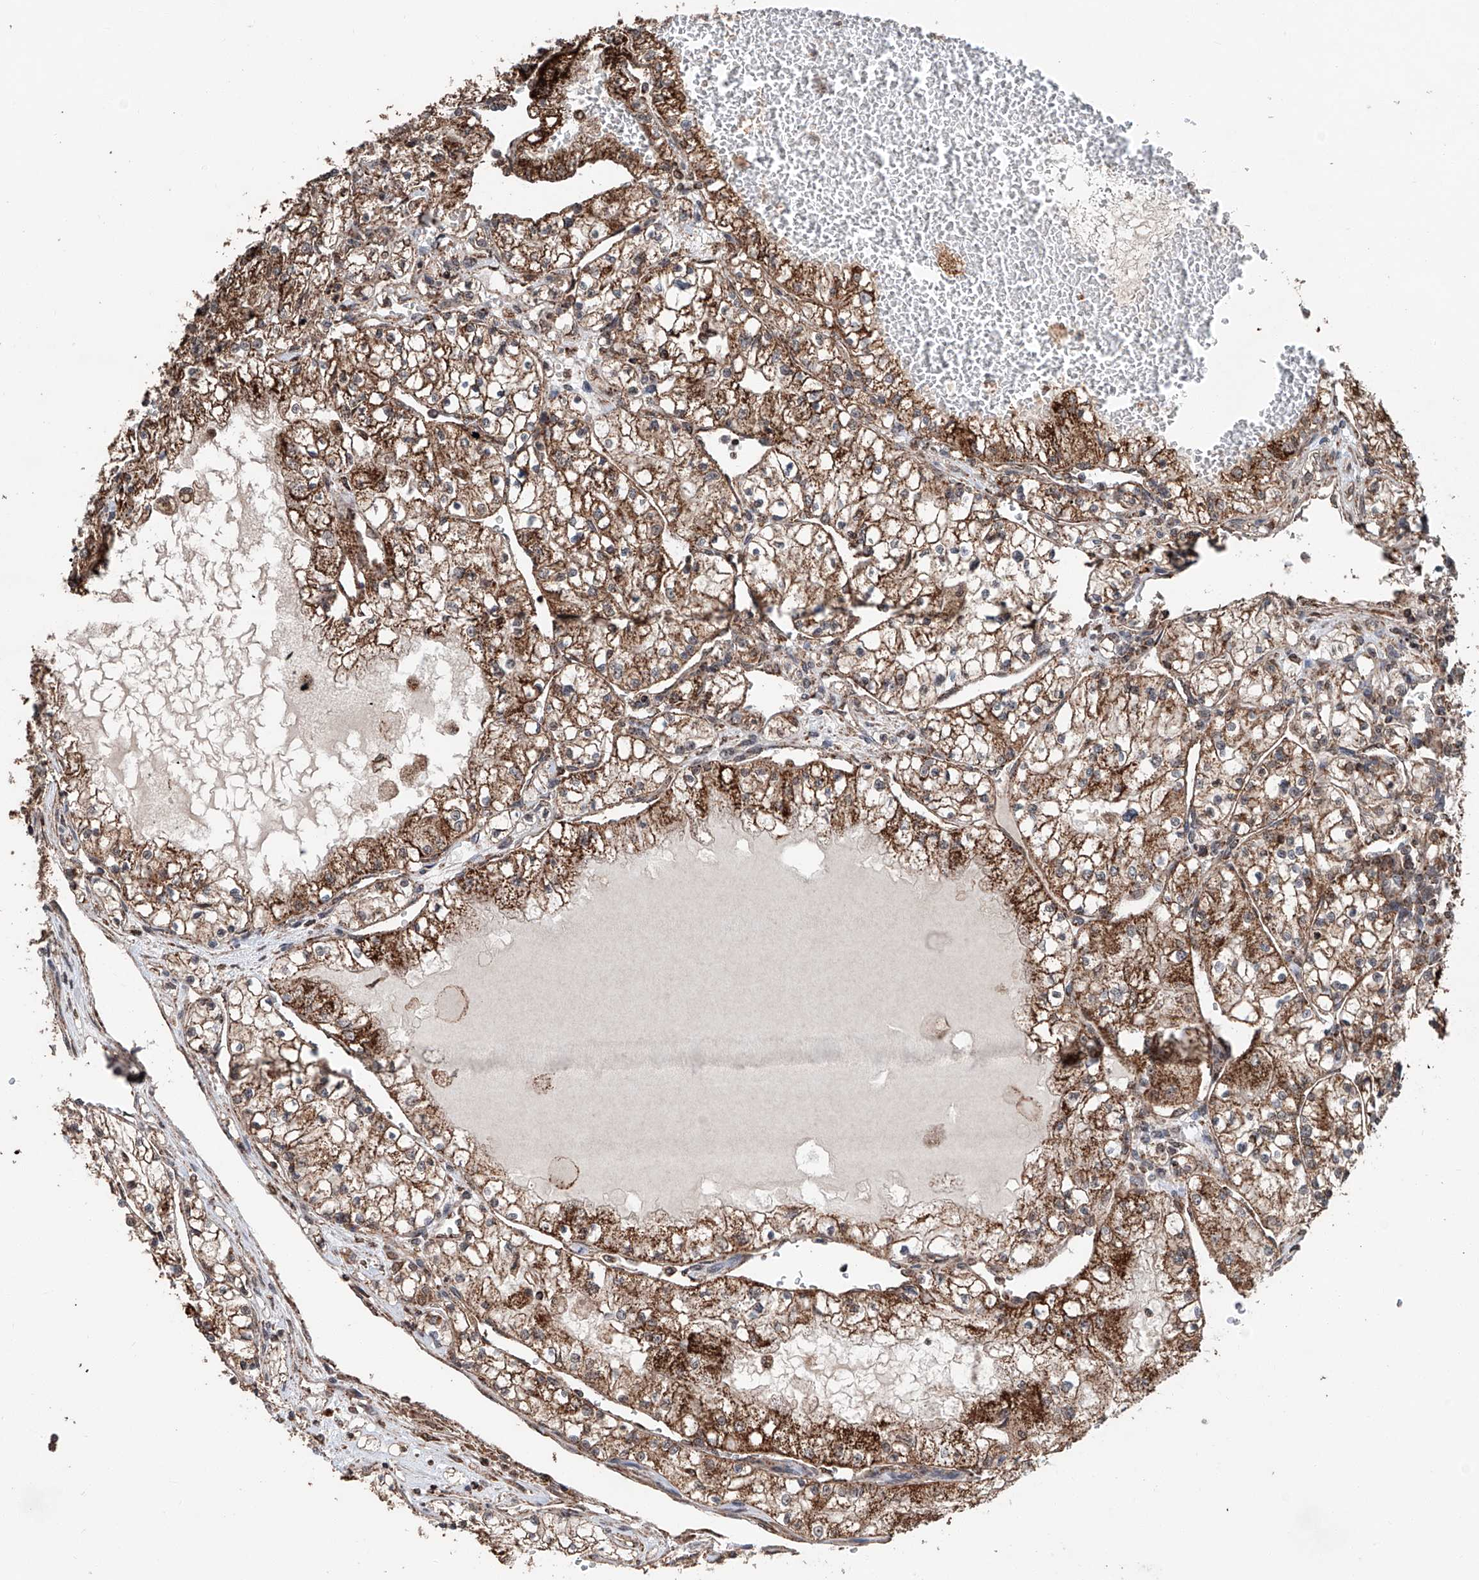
{"staining": {"intensity": "strong", "quantity": "25%-75%", "location": "cytoplasmic/membranous"}, "tissue": "renal cancer", "cell_type": "Tumor cells", "image_type": "cancer", "snomed": [{"axis": "morphology", "description": "Normal tissue, NOS"}, {"axis": "morphology", "description": "Adenocarcinoma, NOS"}, {"axis": "topography", "description": "Kidney"}], "caption": "Immunohistochemical staining of human renal cancer (adenocarcinoma) displays high levels of strong cytoplasmic/membranous expression in about 25%-75% of tumor cells. Ihc stains the protein in brown and the nuclei are stained blue.", "gene": "ZNF445", "patient": {"sex": "male", "age": 68}}